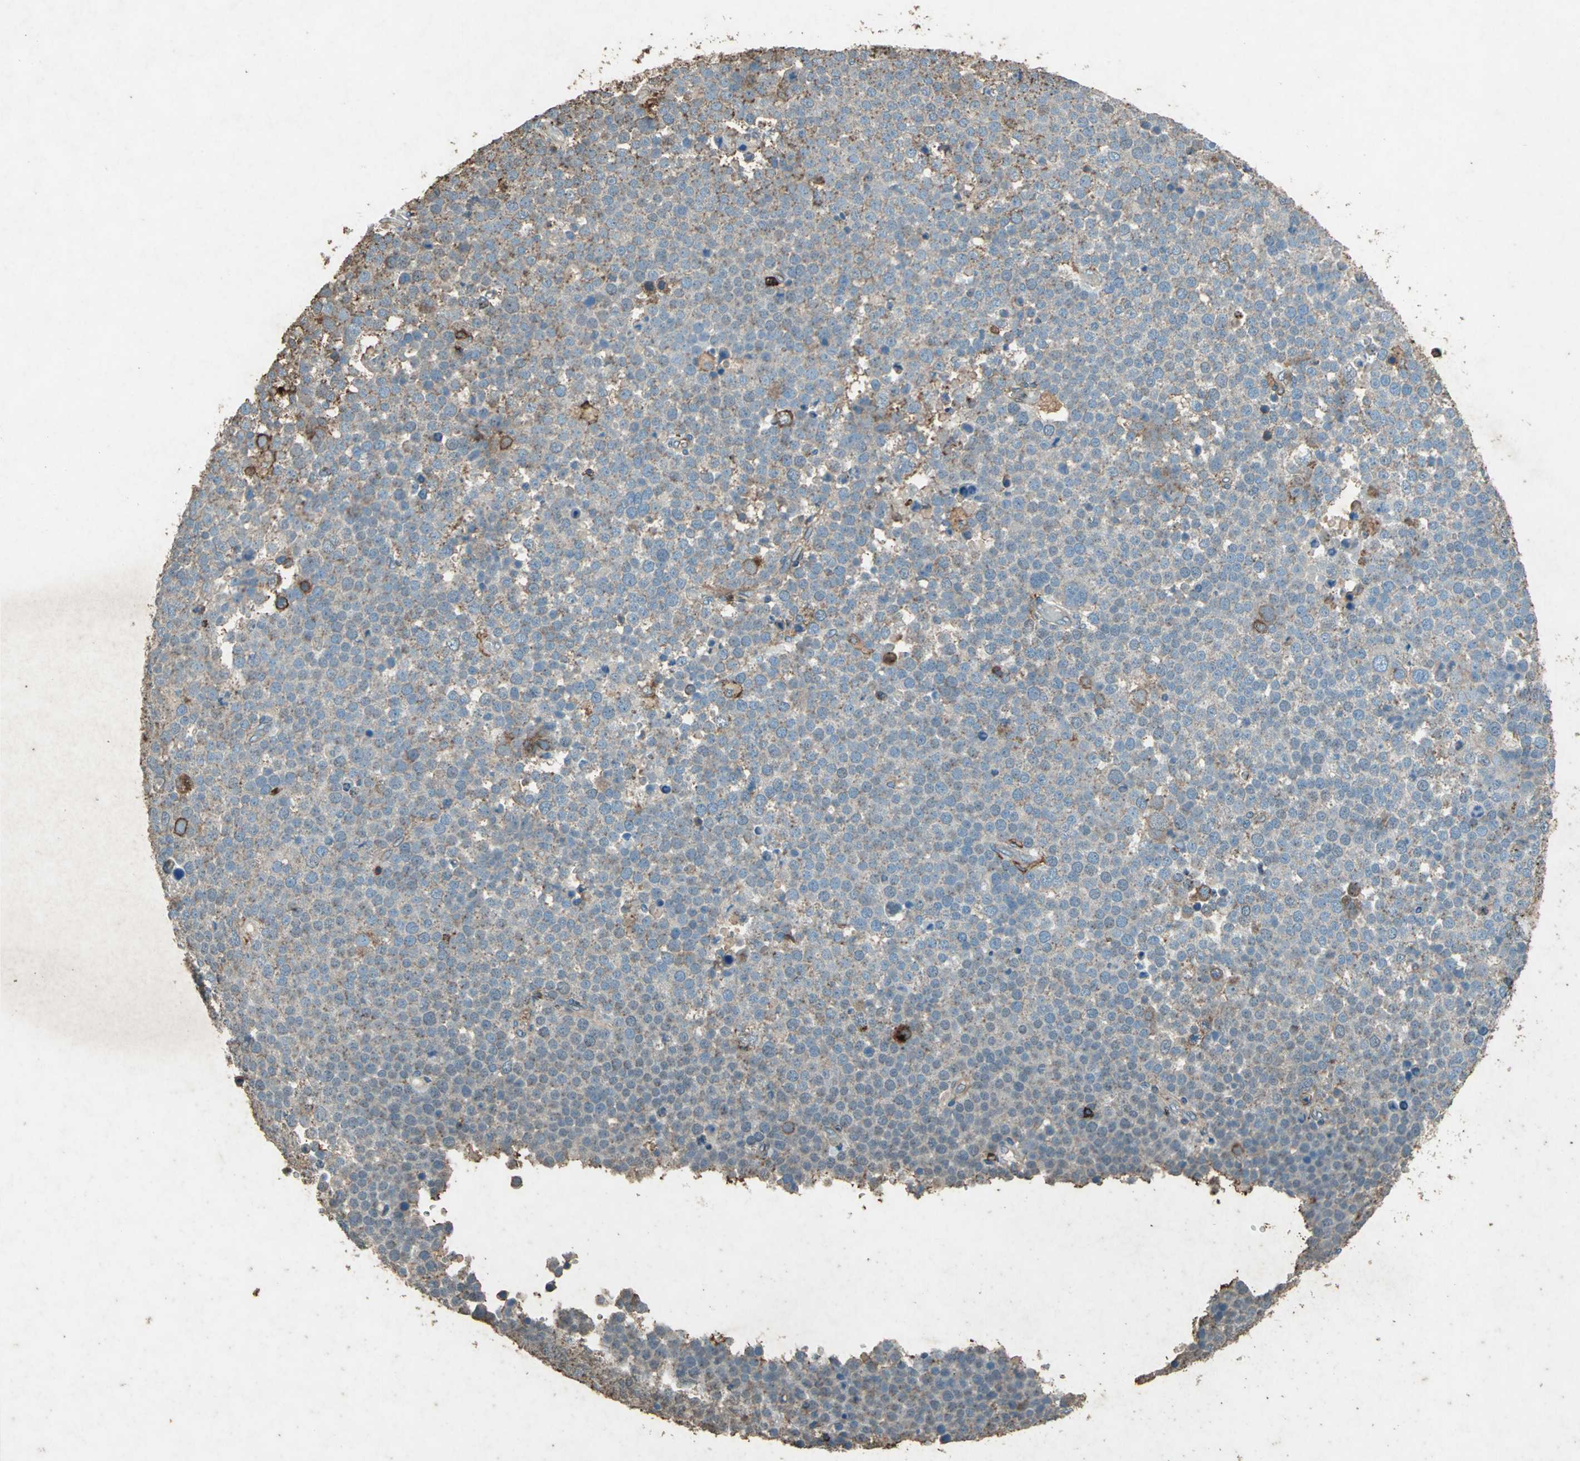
{"staining": {"intensity": "weak", "quantity": "25%-75%", "location": "cytoplasmic/membranous"}, "tissue": "testis cancer", "cell_type": "Tumor cells", "image_type": "cancer", "snomed": [{"axis": "morphology", "description": "Seminoma, NOS"}, {"axis": "topography", "description": "Testis"}], "caption": "Immunohistochemical staining of testis seminoma exhibits low levels of weak cytoplasmic/membranous expression in approximately 25%-75% of tumor cells.", "gene": "CCR6", "patient": {"sex": "male", "age": 71}}